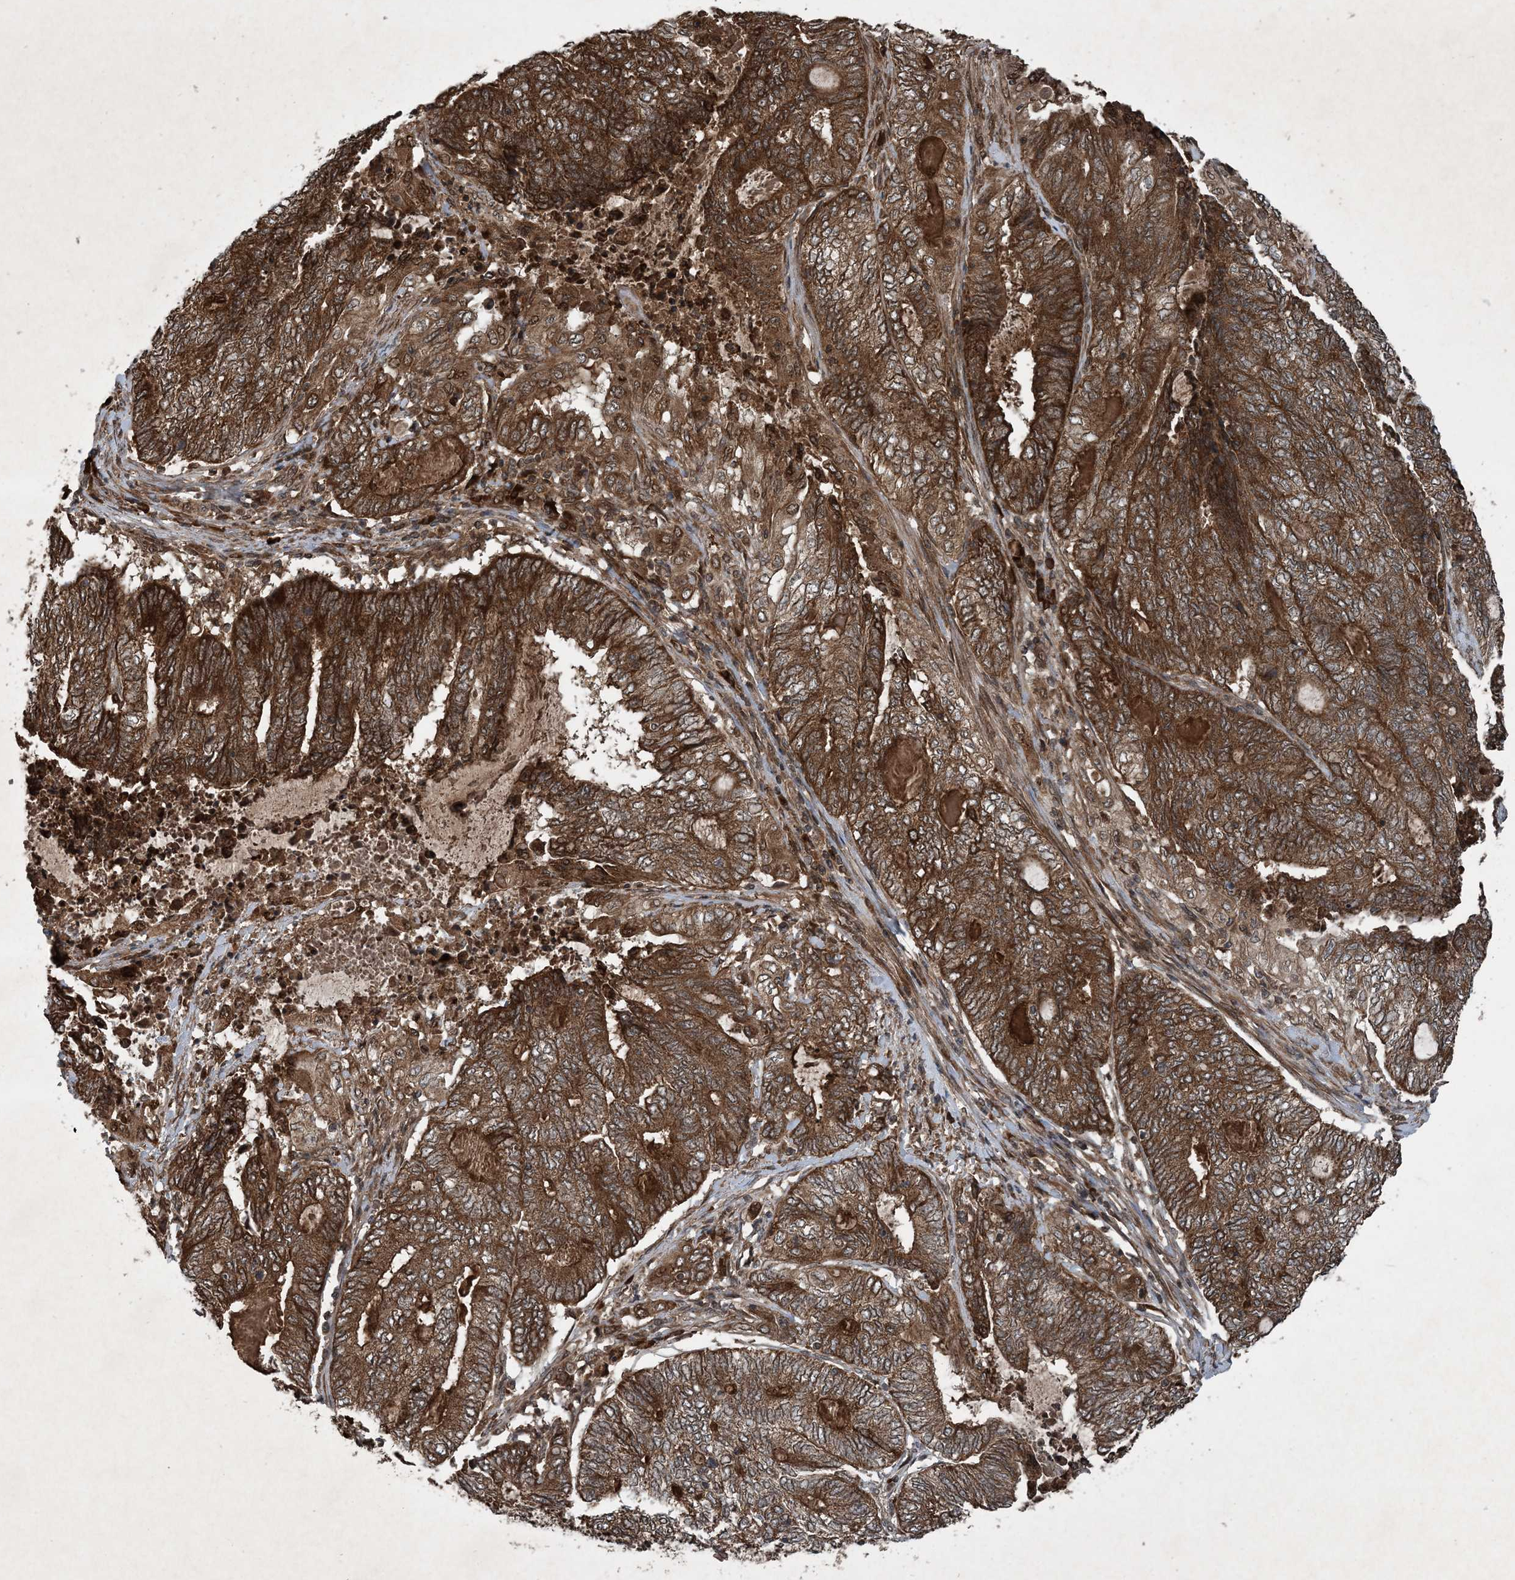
{"staining": {"intensity": "strong", "quantity": ">75%", "location": "cytoplasmic/membranous"}, "tissue": "endometrial cancer", "cell_type": "Tumor cells", "image_type": "cancer", "snomed": [{"axis": "morphology", "description": "Adenocarcinoma, NOS"}, {"axis": "topography", "description": "Uterus"}, {"axis": "topography", "description": "Endometrium"}], "caption": "Immunohistochemical staining of endometrial adenocarcinoma shows high levels of strong cytoplasmic/membranous expression in approximately >75% of tumor cells.", "gene": "GNG5", "patient": {"sex": "female", "age": 70}}